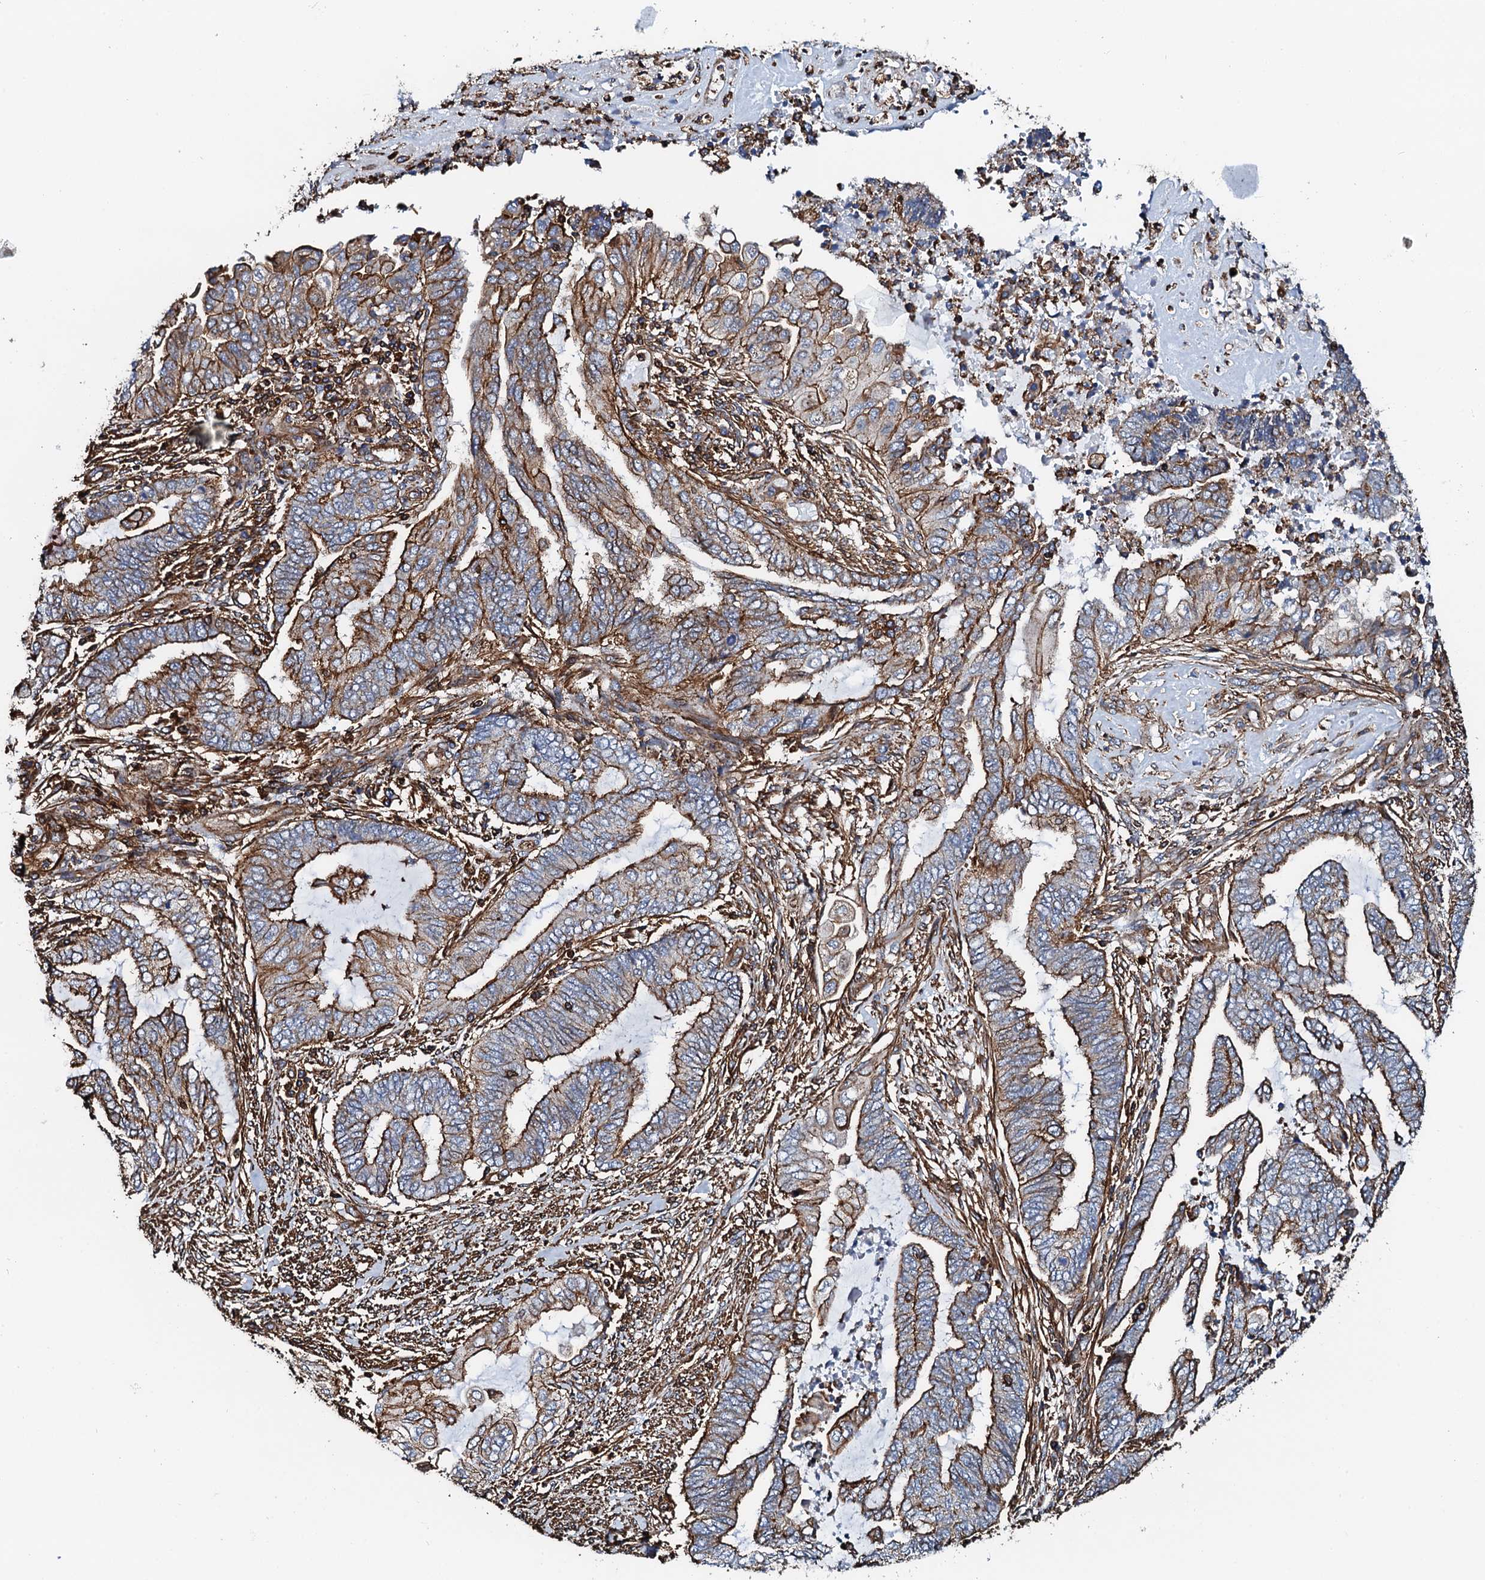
{"staining": {"intensity": "moderate", "quantity": ">75%", "location": "cytoplasmic/membranous"}, "tissue": "endometrial cancer", "cell_type": "Tumor cells", "image_type": "cancer", "snomed": [{"axis": "morphology", "description": "Adenocarcinoma, NOS"}, {"axis": "topography", "description": "Uterus"}, {"axis": "topography", "description": "Endometrium"}], "caption": "Tumor cells show moderate cytoplasmic/membranous expression in about >75% of cells in endometrial adenocarcinoma.", "gene": "INTS10", "patient": {"sex": "female", "age": 70}}